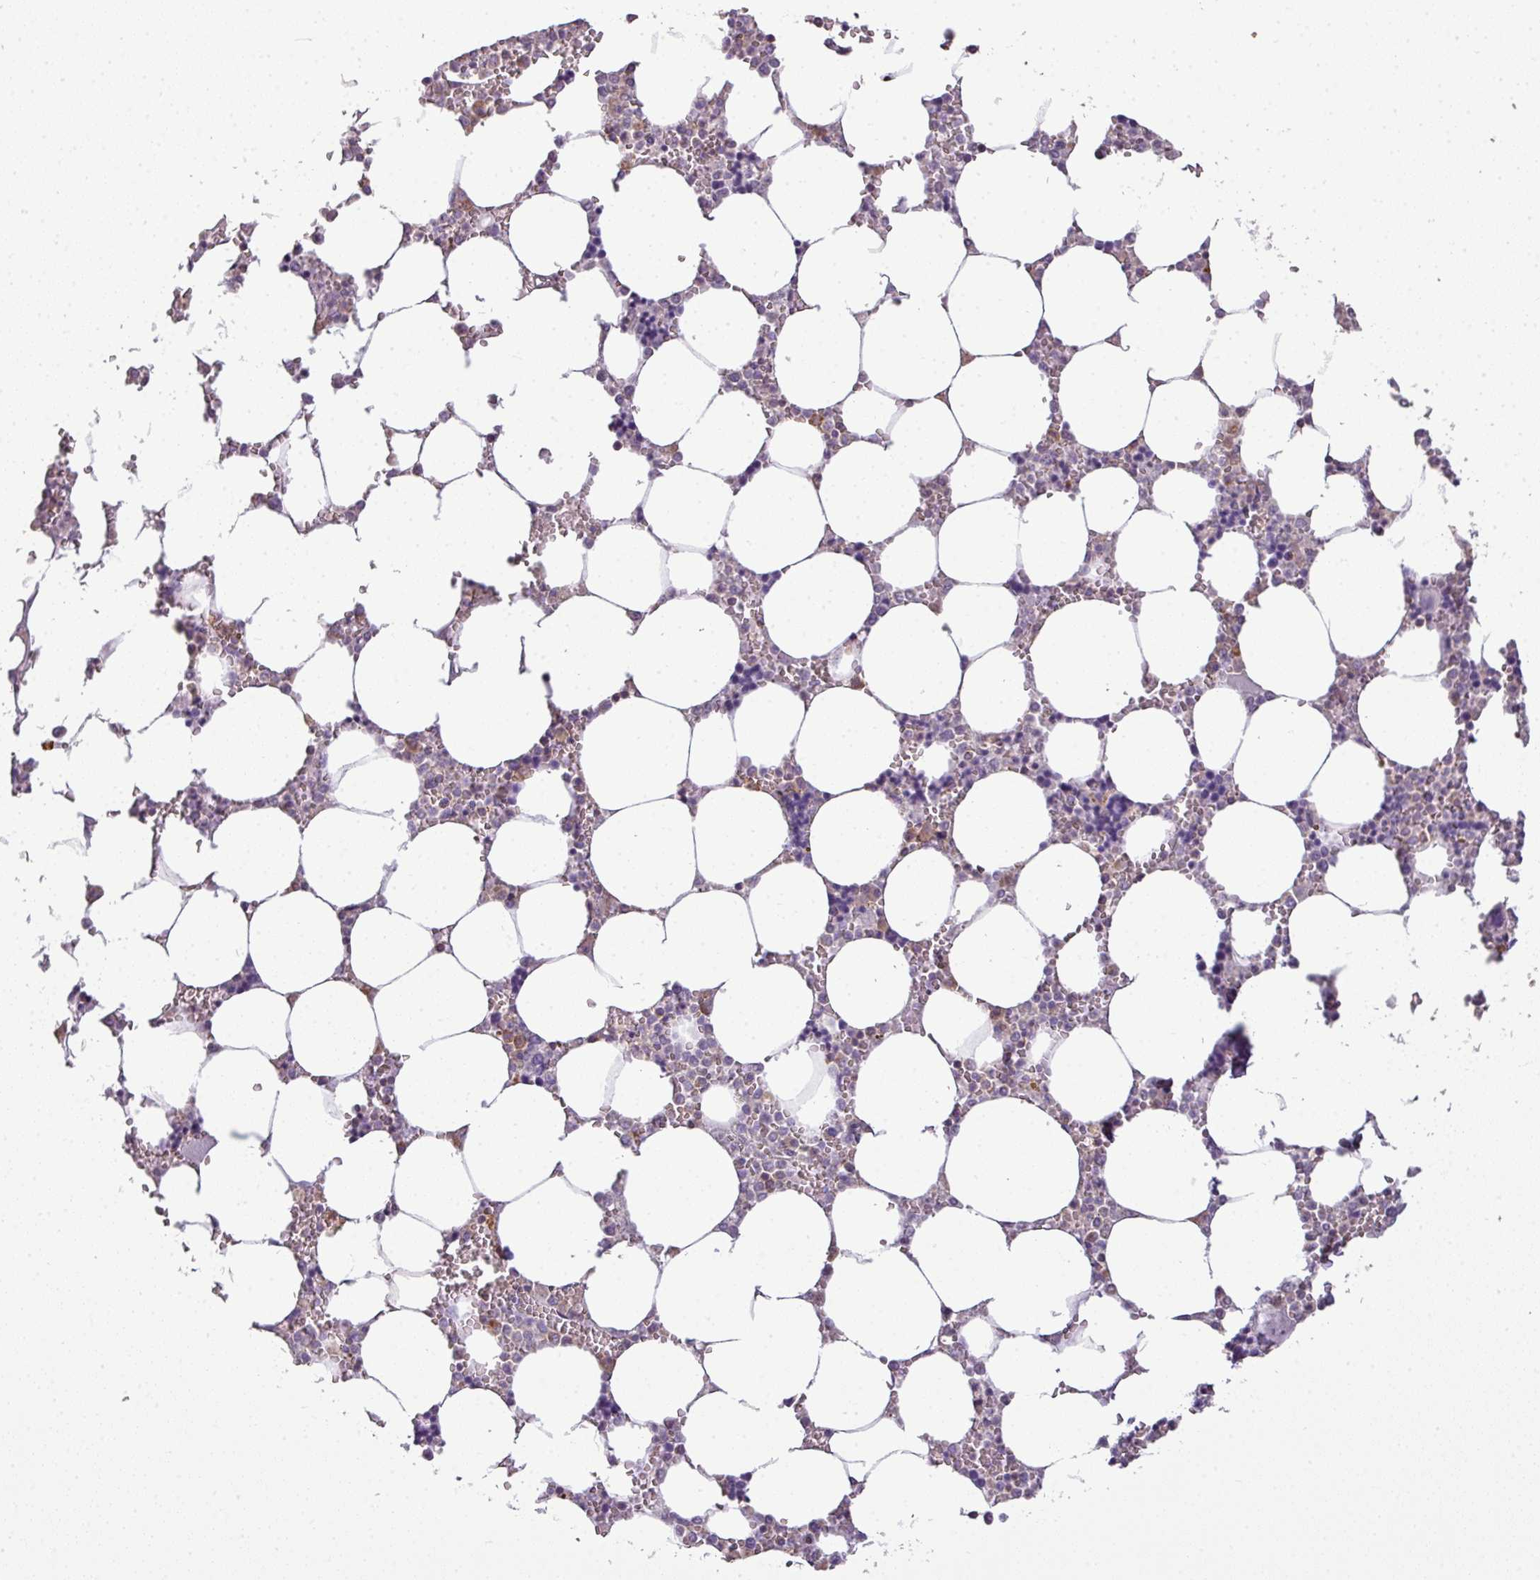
{"staining": {"intensity": "moderate", "quantity": "<25%", "location": "cytoplasmic/membranous"}, "tissue": "bone marrow", "cell_type": "Hematopoietic cells", "image_type": "normal", "snomed": [{"axis": "morphology", "description": "Normal tissue, NOS"}, {"axis": "topography", "description": "Bone marrow"}], "caption": "Protein staining of unremarkable bone marrow displays moderate cytoplasmic/membranous staining in approximately <25% of hematopoietic cells.", "gene": "LY9", "patient": {"sex": "male", "age": 64}}